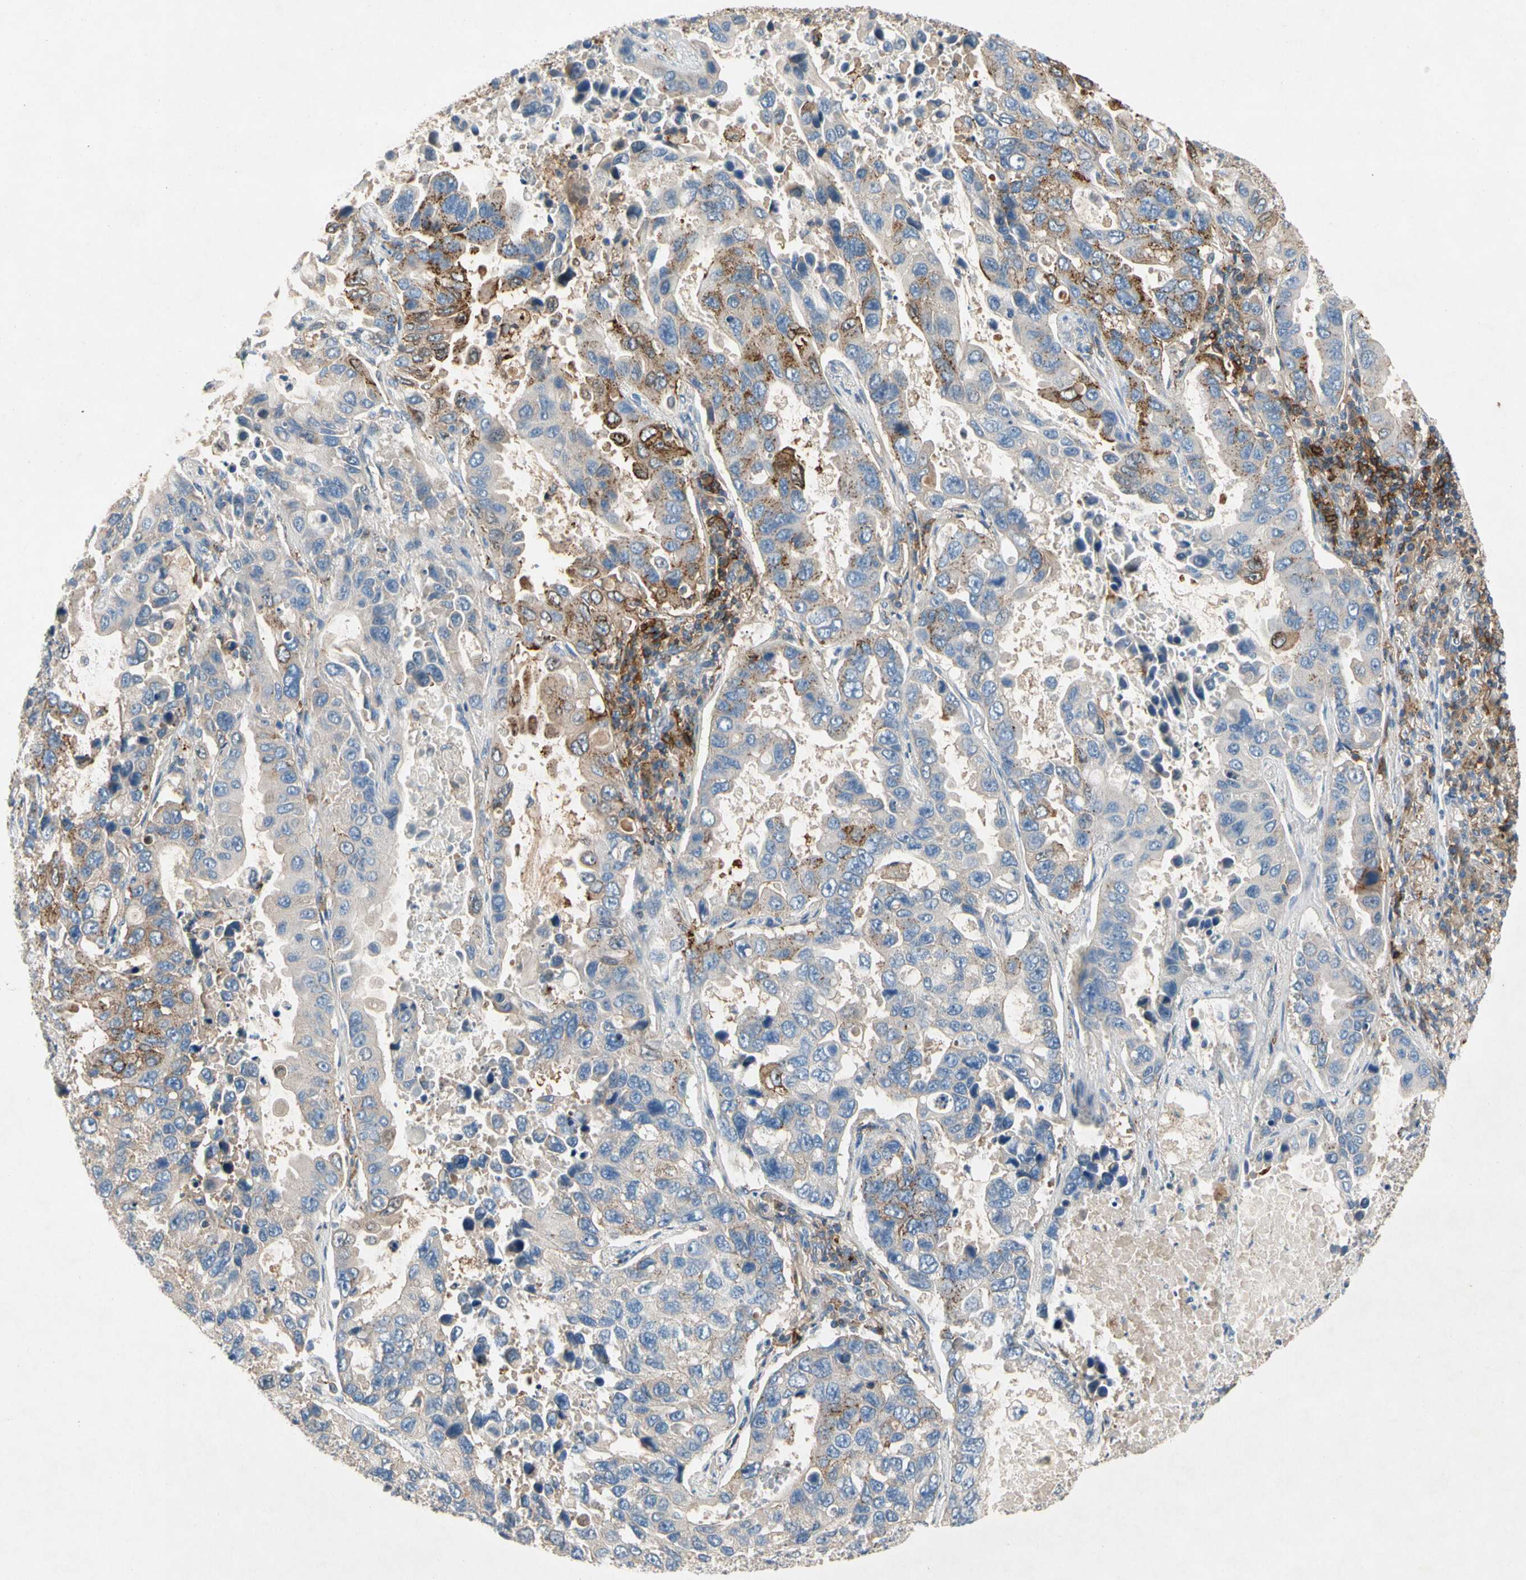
{"staining": {"intensity": "moderate", "quantity": "25%-75%", "location": "cytoplasmic/membranous"}, "tissue": "lung cancer", "cell_type": "Tumor cells", "image_type": "cancer", "snomed": [{"axis": "morphology", "description": "Adenocarcinoma, NOS"}, {"axis": "topography", "description": "Lung"}], "caption": "Protein expression analysis of lung cancer reveals moderate cytoplasmic/membranous positivity in about 25%-75% of tumor cells. (DAB (3,3'-diaminobenzidine) IHC with brightfield microscopy, high magnification).", "gene": "NDFIP2", "patient": {"sex": "male", "age": 64}}